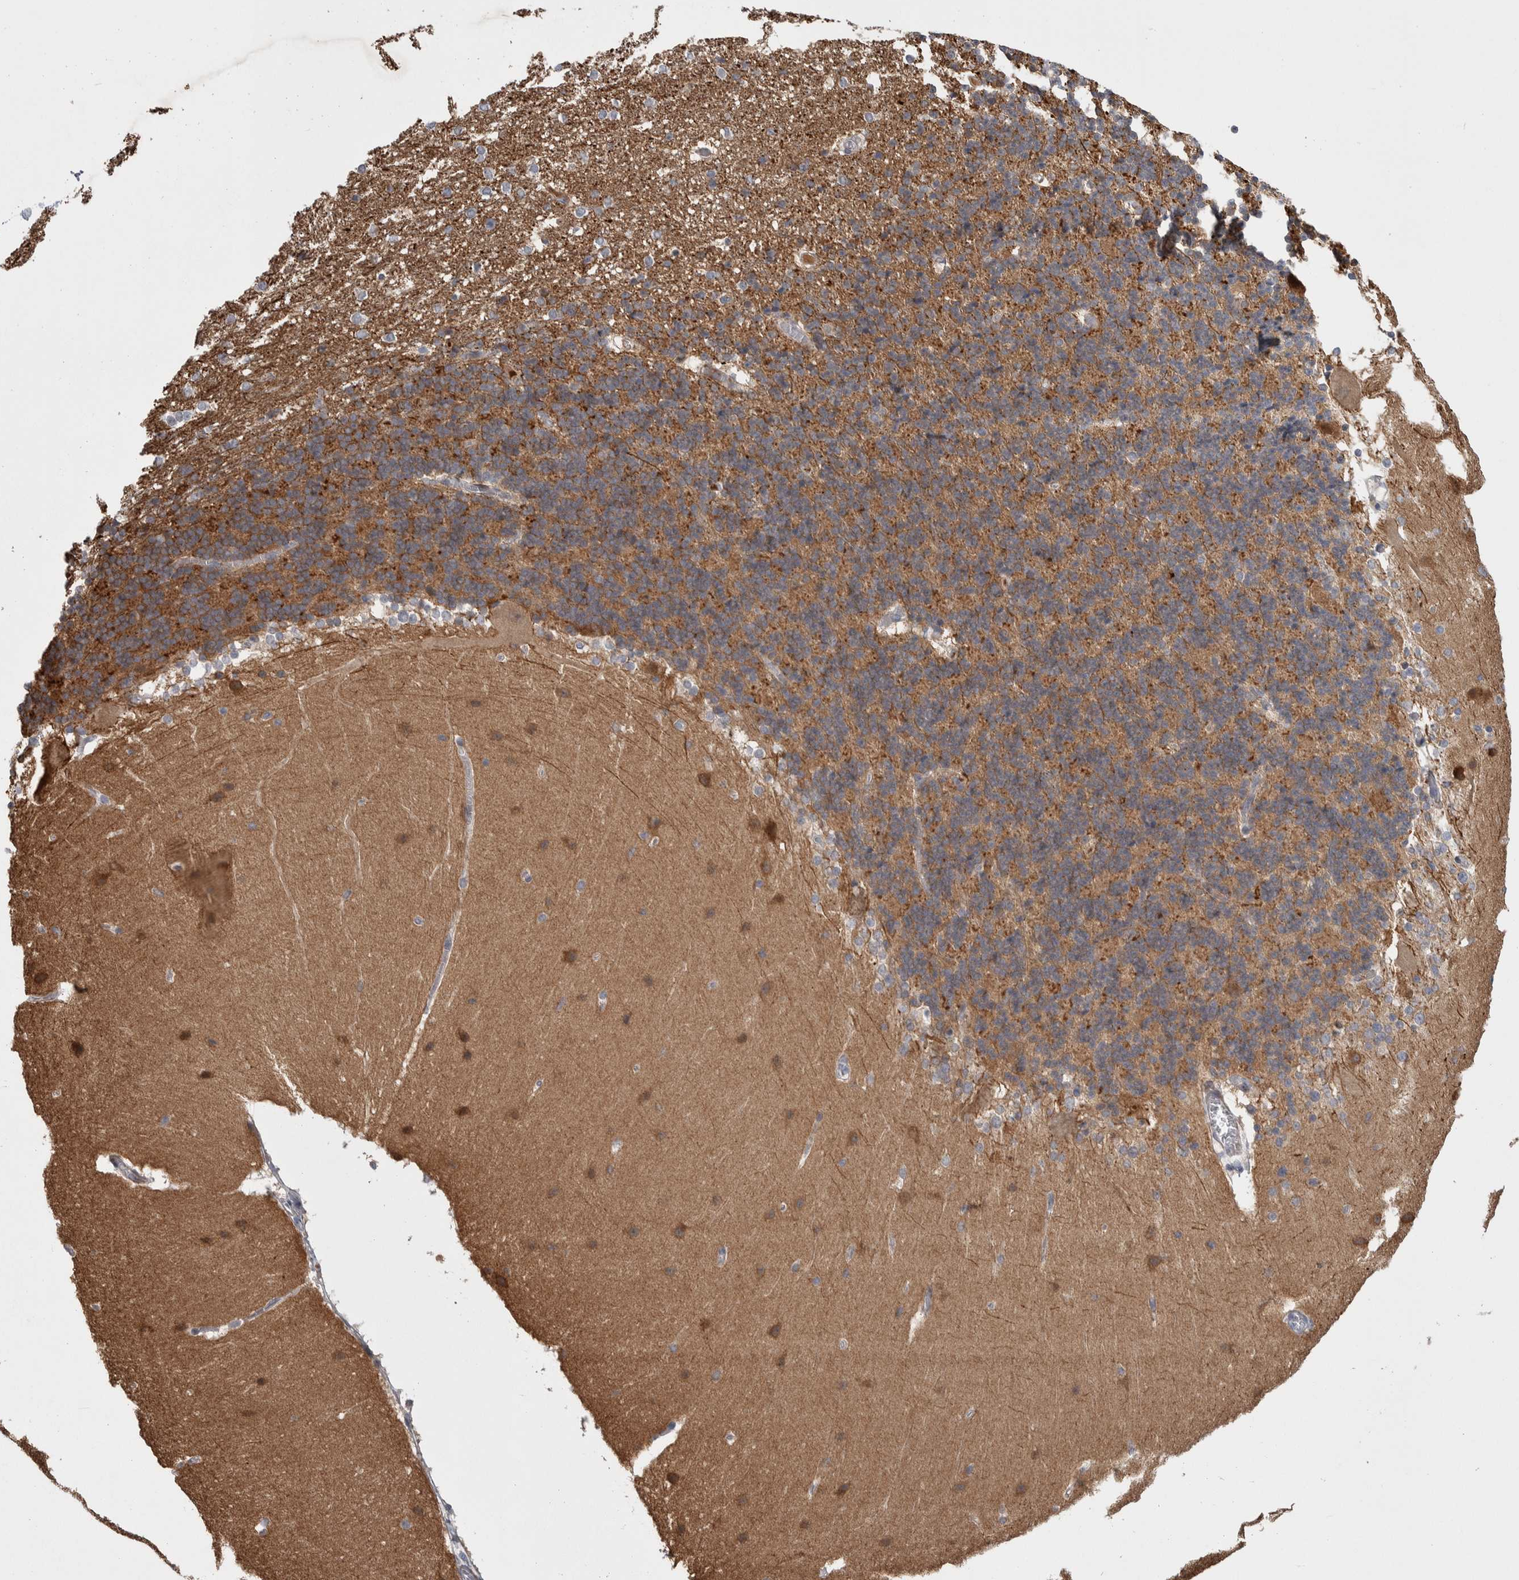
{"staining": {"intensity": "moderate", "quantity": ">75%", "location": "cytoplasmic/membranous"}, "tissue": "cerebellum", "cell_type": "Cells in granular layer", "image_type": "normal", "snomed": [{"axis": "morphology", "description": "Normal tissue, NOS"}, {"axis": "topography", "description": "Cerebellum"}], "caption": "Approximately >75% of cells in granular layer in benign cerebellum display moderate cytoplasmic/membranous protein expression as visualized by brown immunohistochemical staining.", "gene": "PSMG3", "patient": {"sex": "female", "age": 19}}